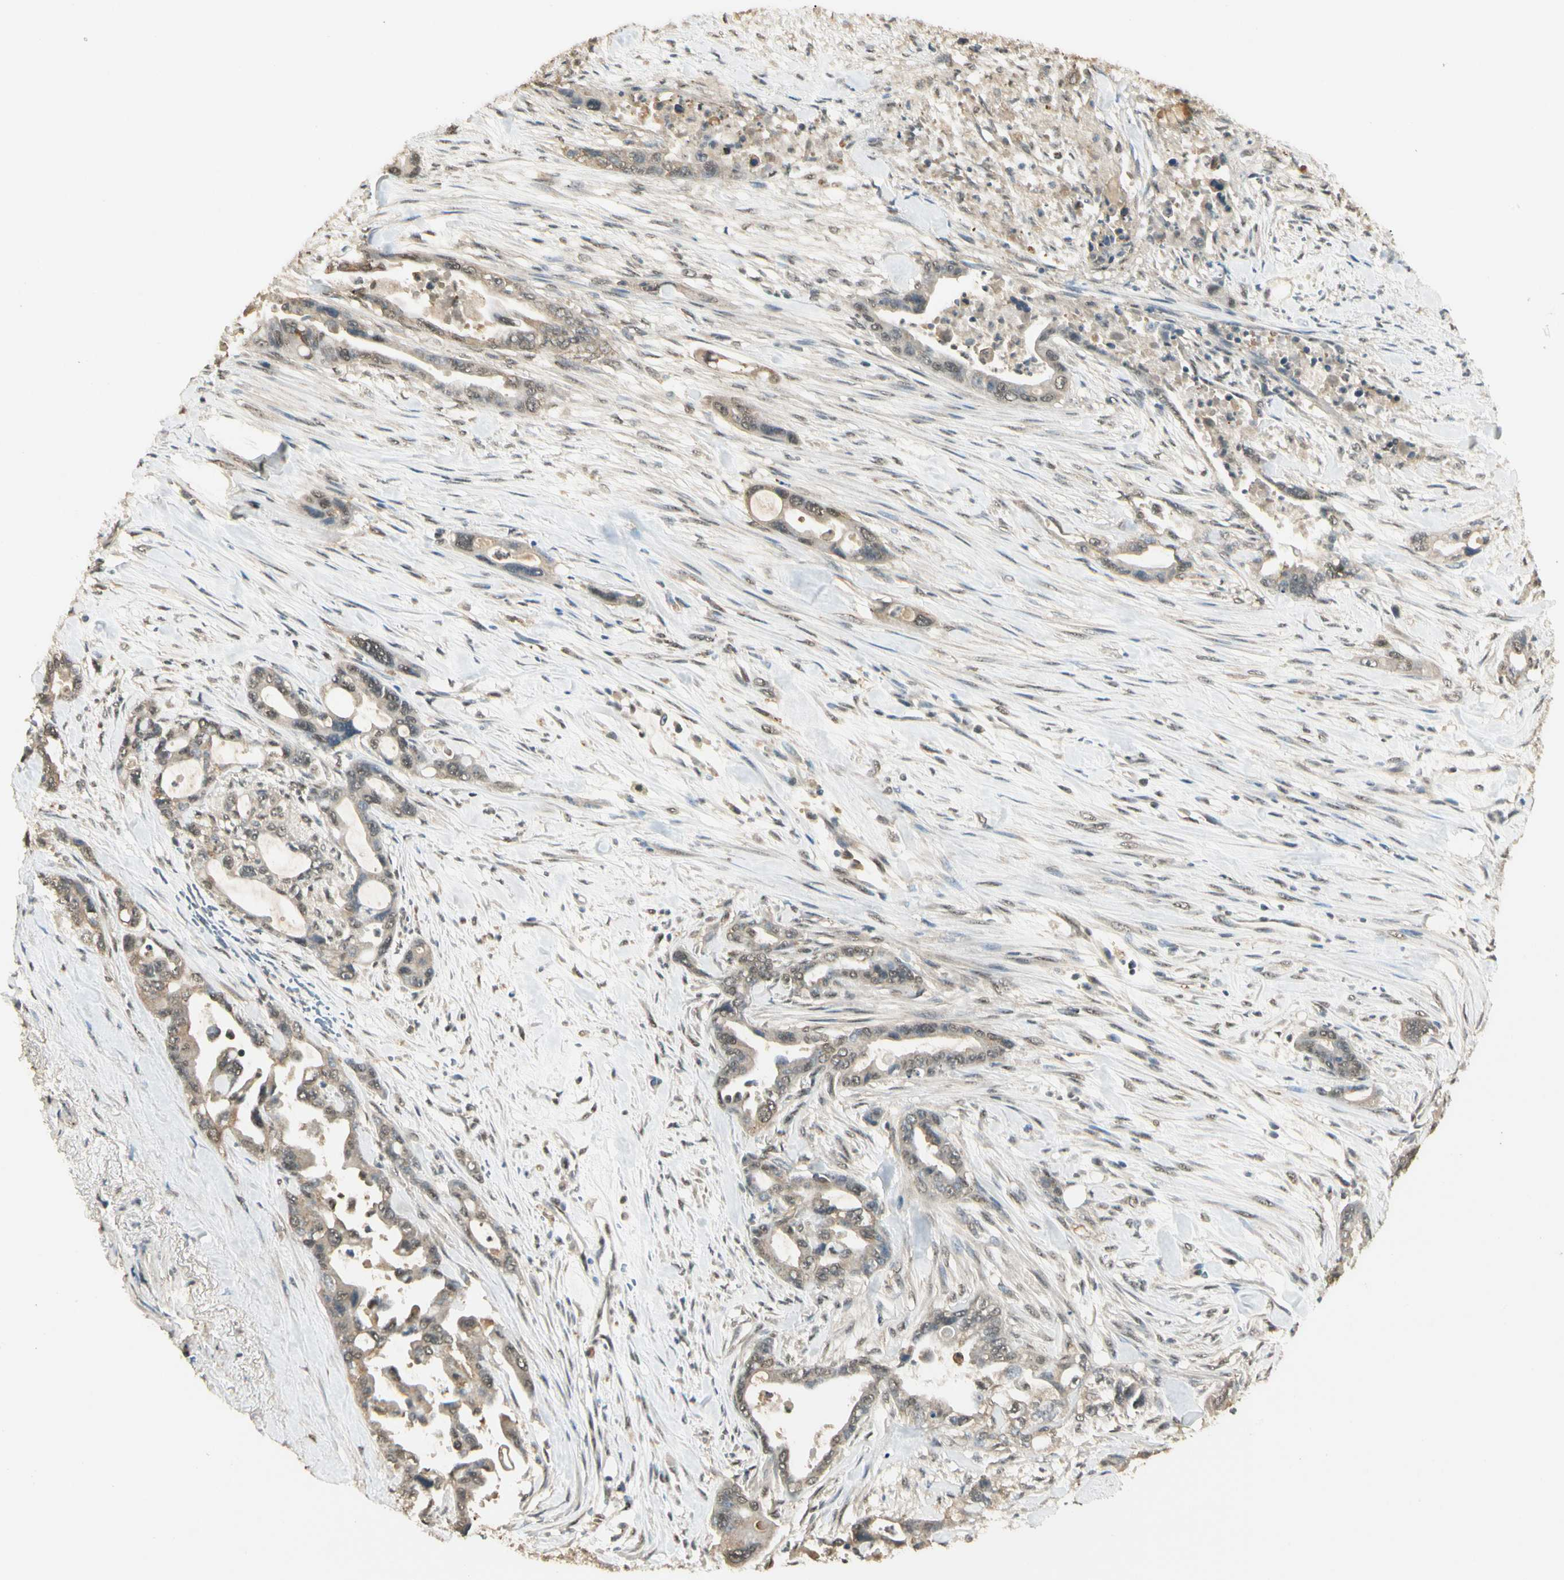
{"staining": {"intensity": "weak", "quantity": "25%-75%", "location": "cytoplasmic/membranous,nuclear"}, "tissue": "pancreatic cancer", "cell_type": "Tumor cells", "image_type": "cancer", "snomed": [{"axis": "morphology", "description": "Adenocarcinoma, NOS"}, {"axis": "topography", "description": "Pancreas"}], "caption": "Tumor cells display low levels of weak cytoplasmic/membranous and nuclear expression in about 25%-75% of cells in human pancreatic cancer.", "gene": "SGCA", "patient": {"sex": "male", "age": 70}}